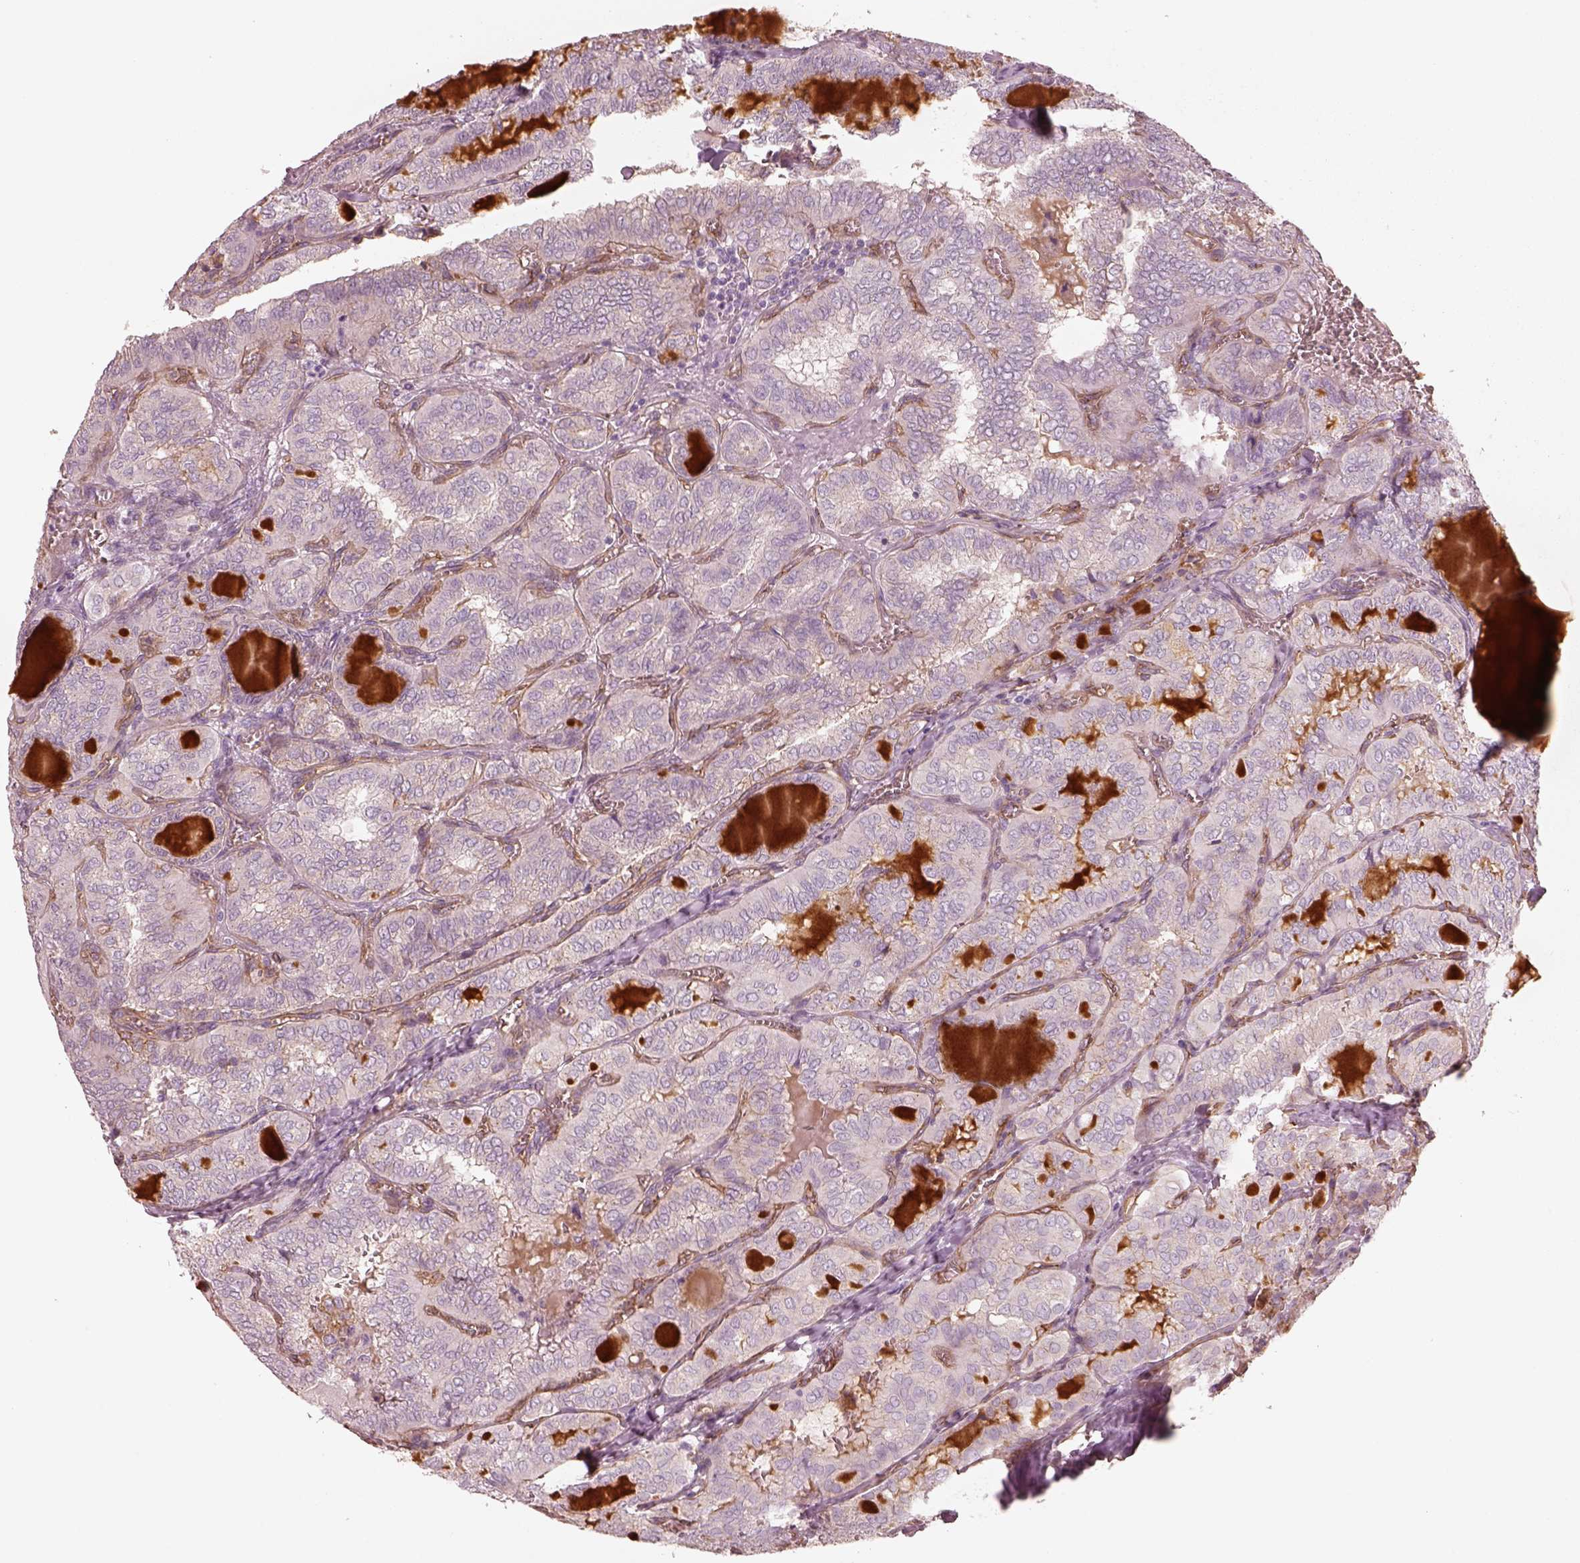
{"staining": {"intensity": "negative", "quantity": "none", "location": "none"}, "tissue": "thyroid cancer", "cell_type": "Tumor cells", "image_type": "cancer", "snomed": [{"axis": "morphology", "description": "Papillary adenocarcinoma, NOS"}, {"axis": "topography", "description": "Thyroid gland"}], "caption": "Tumor cells show no significant positivity in thyroid papillary adenocarcinoma.", "gene": "CRYM", "patient": {"sex": "female", "age": 41}}